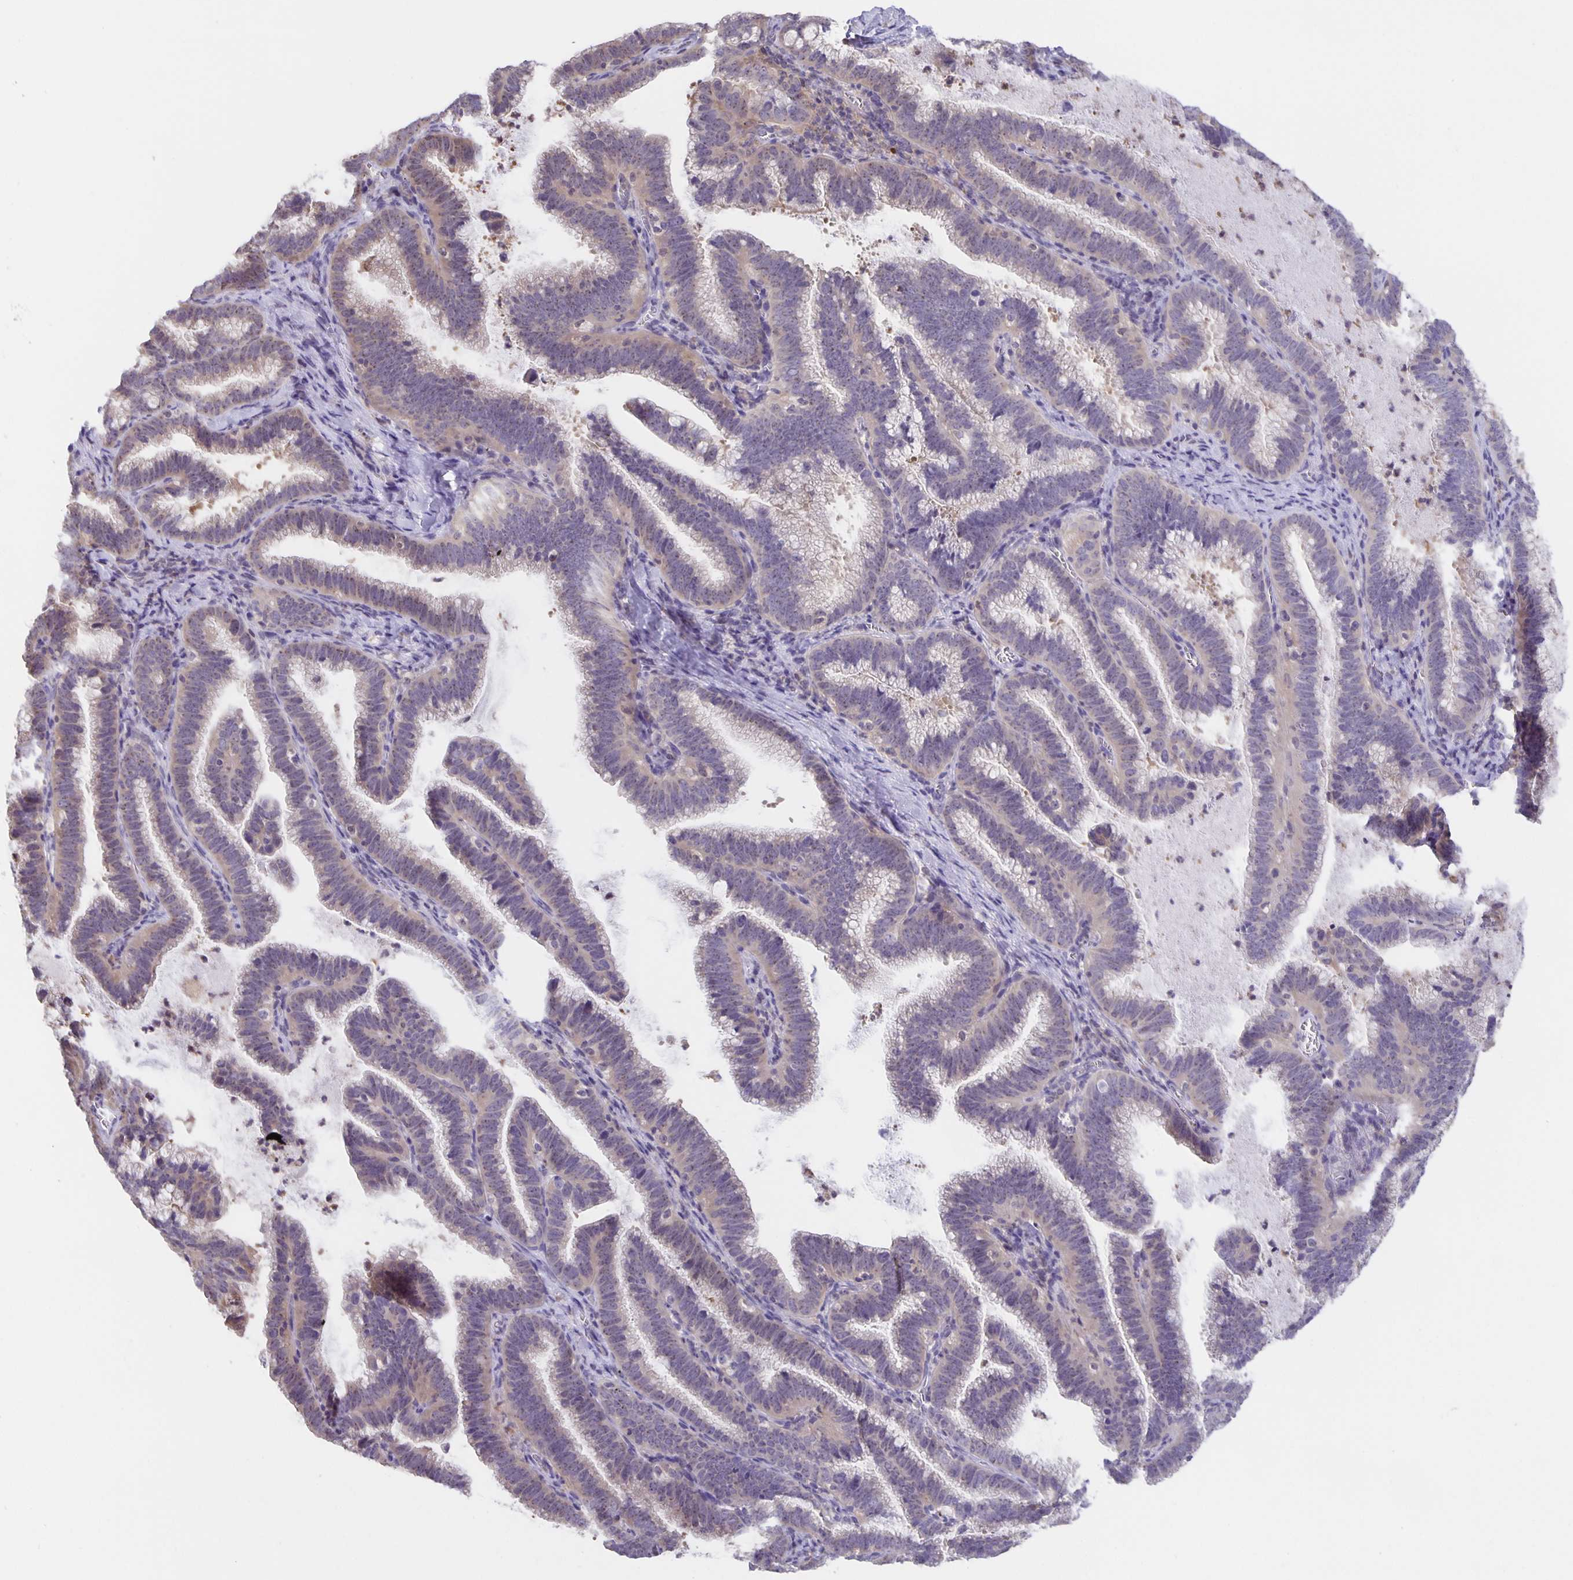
{"staining": {"intensity": "weak", "quantity": "<25%", "location": "cytoplasmic/membranous"}, "tissue": "cervical cancer", "cell_type": "Tumor cells", "image_type": "cancer", "snomed": [{"axis": "morphology", "description": "Adenocarcinoma, NOS"}, {"axis": "topography", "description": "Cervix"}], "caption": "This is an IHC micrograph of adenocarcinoma (cervical). There is no expression in tumor cells.", "gene": "MARCHF6", "patient": {"sex": "female", "age": 61}}